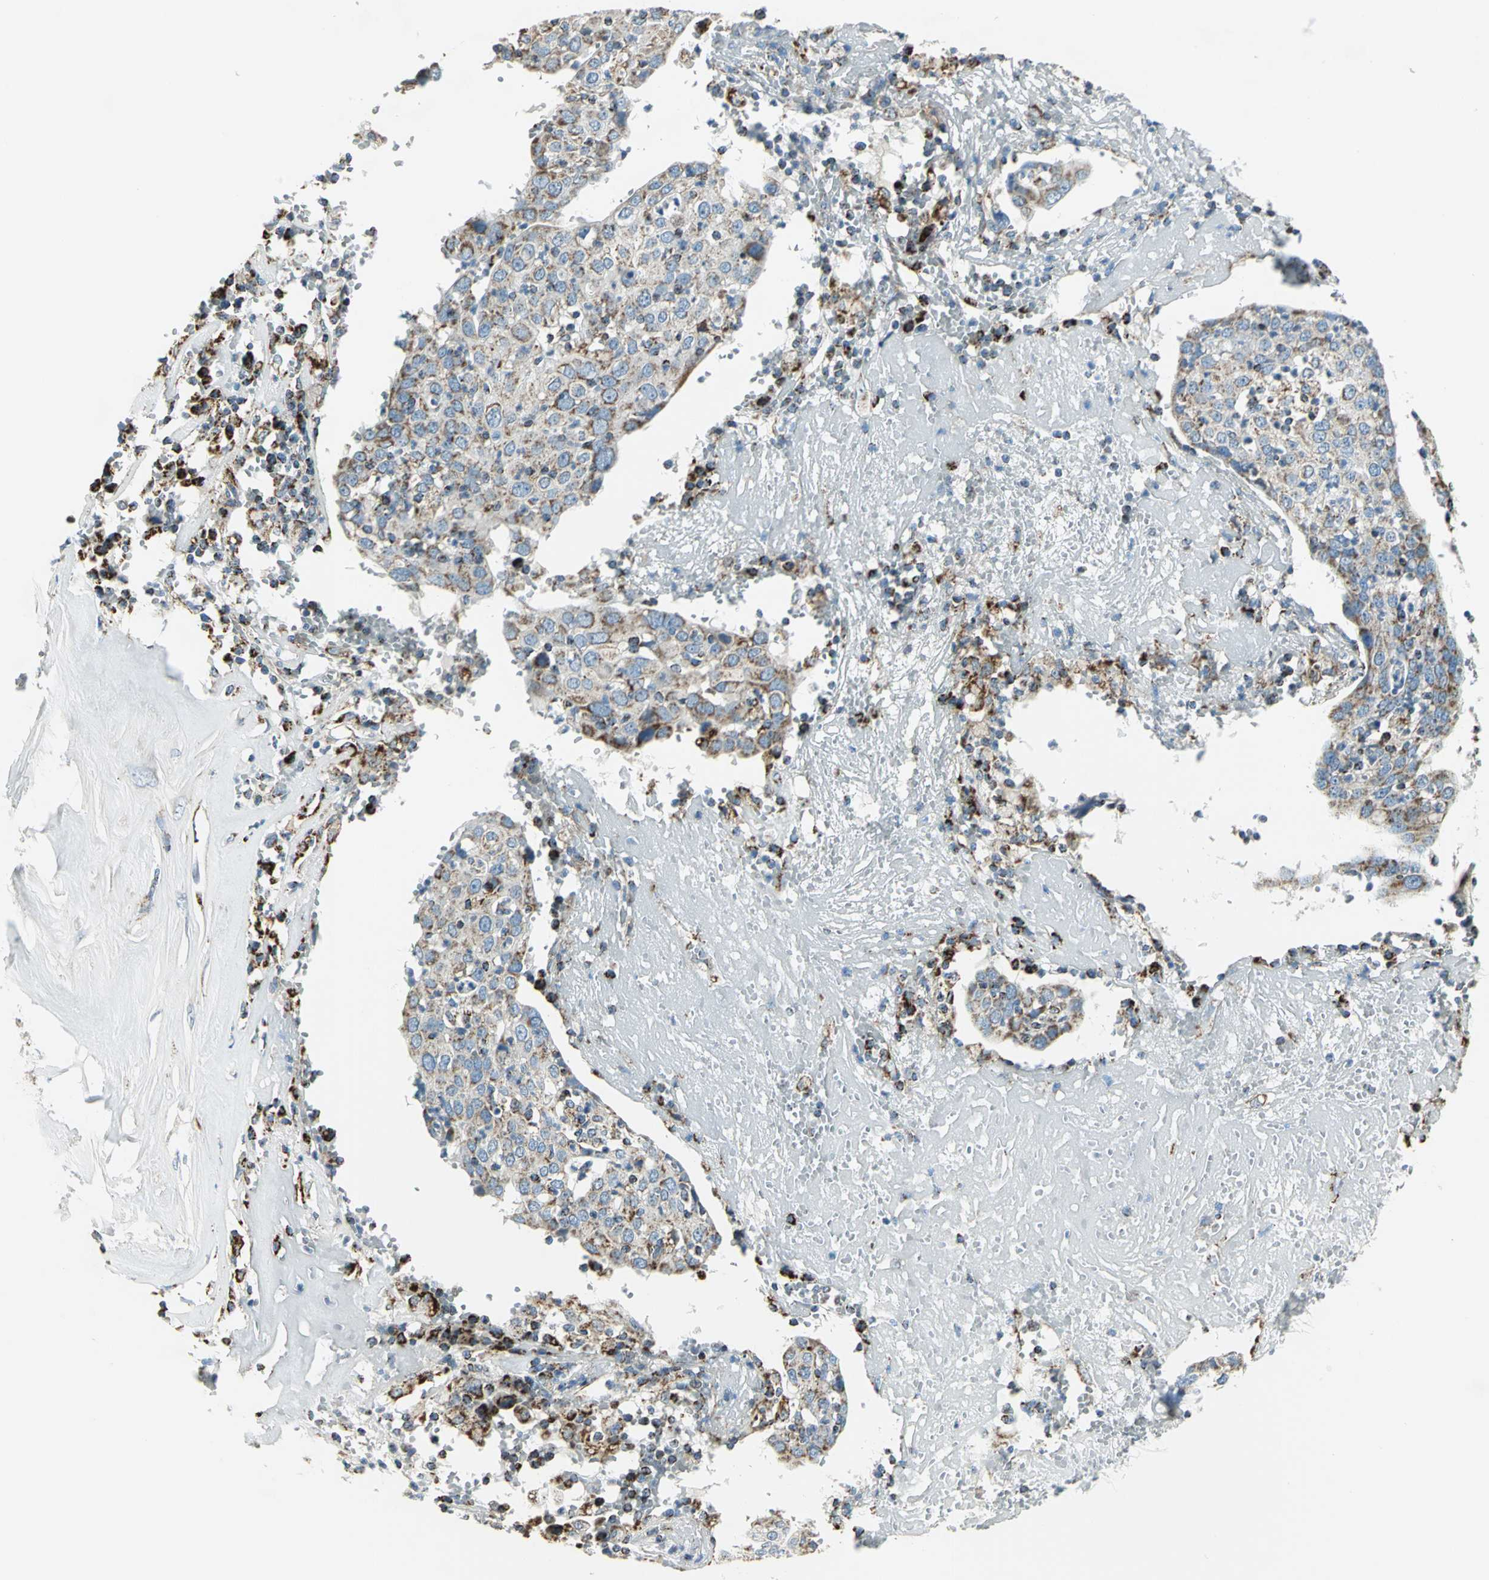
{"staining": {"intensity": "moderate", "quantity": ">75%", "location": "cytoplasmic/membranous"}, "tissue": "head and neck cancer", "cell_type": "Tumor cells", "image_type": "cancer", "snomed": [{"axis": "morphology", "description": "Adenocarcinoma, NOS"}, {"axis": "topography", "description": "Salivary gland"}, {"axis": "topography", "description": "Head-Neck"}], "caption": "DAB (3,3'-diaminobenzidine) immunohistochemical staining of head and neck adenocarcinoma exhibits moderate cytoplasmic/membranous protein positivity in approximately >75% of tumor cells.", "gene": "ACADM", "patient": {"sex": "female", "age": 65}}